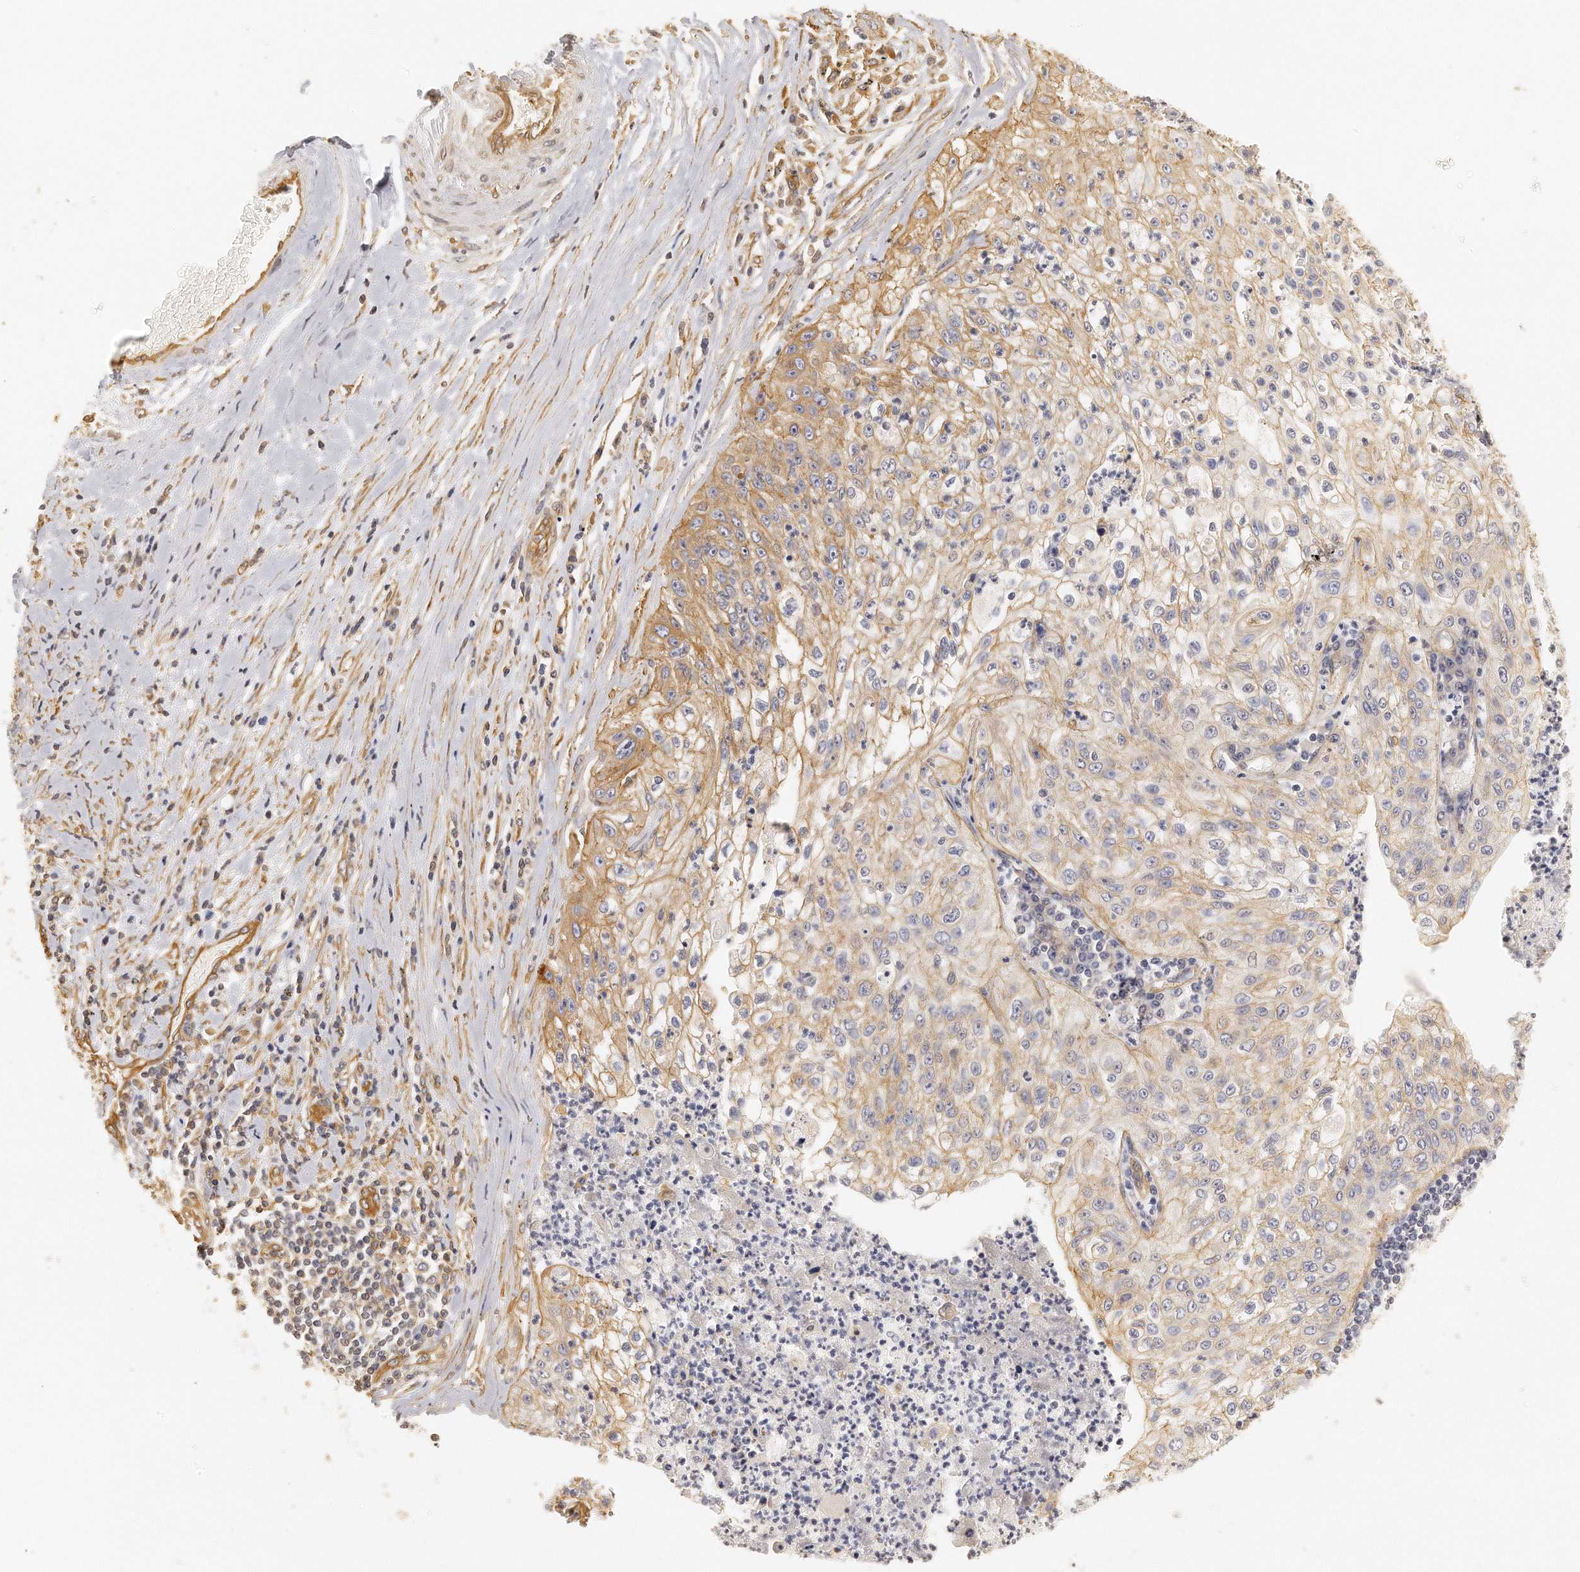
{"staining": {"intensity": "moderate", "quantity": "25%-75%", "location": "cytoplasmic/membranous"}, "tissue": "lung cancer", "cell_type": "Tumor cells", "image_type": "cancer", "snomed": [{"axis": "morphology", "description": "Inflammation, NOS"}, {"axis": "morphology", "description": "Squamous cell carcinoma, NOS"}, {"axis": "topography", "description": "Lymph node"}, {"axis": "topography", "description": "Soft tissue"}, {"axis": "topography", "description": "Lung"}], "caption": "Tumor cells exhibit moderate cytoplasmic/membranous expression in about 25%-75% of cells in lung cancer.", "gene": "CHST7", "patient": {"sex": "male", "age": 66}}